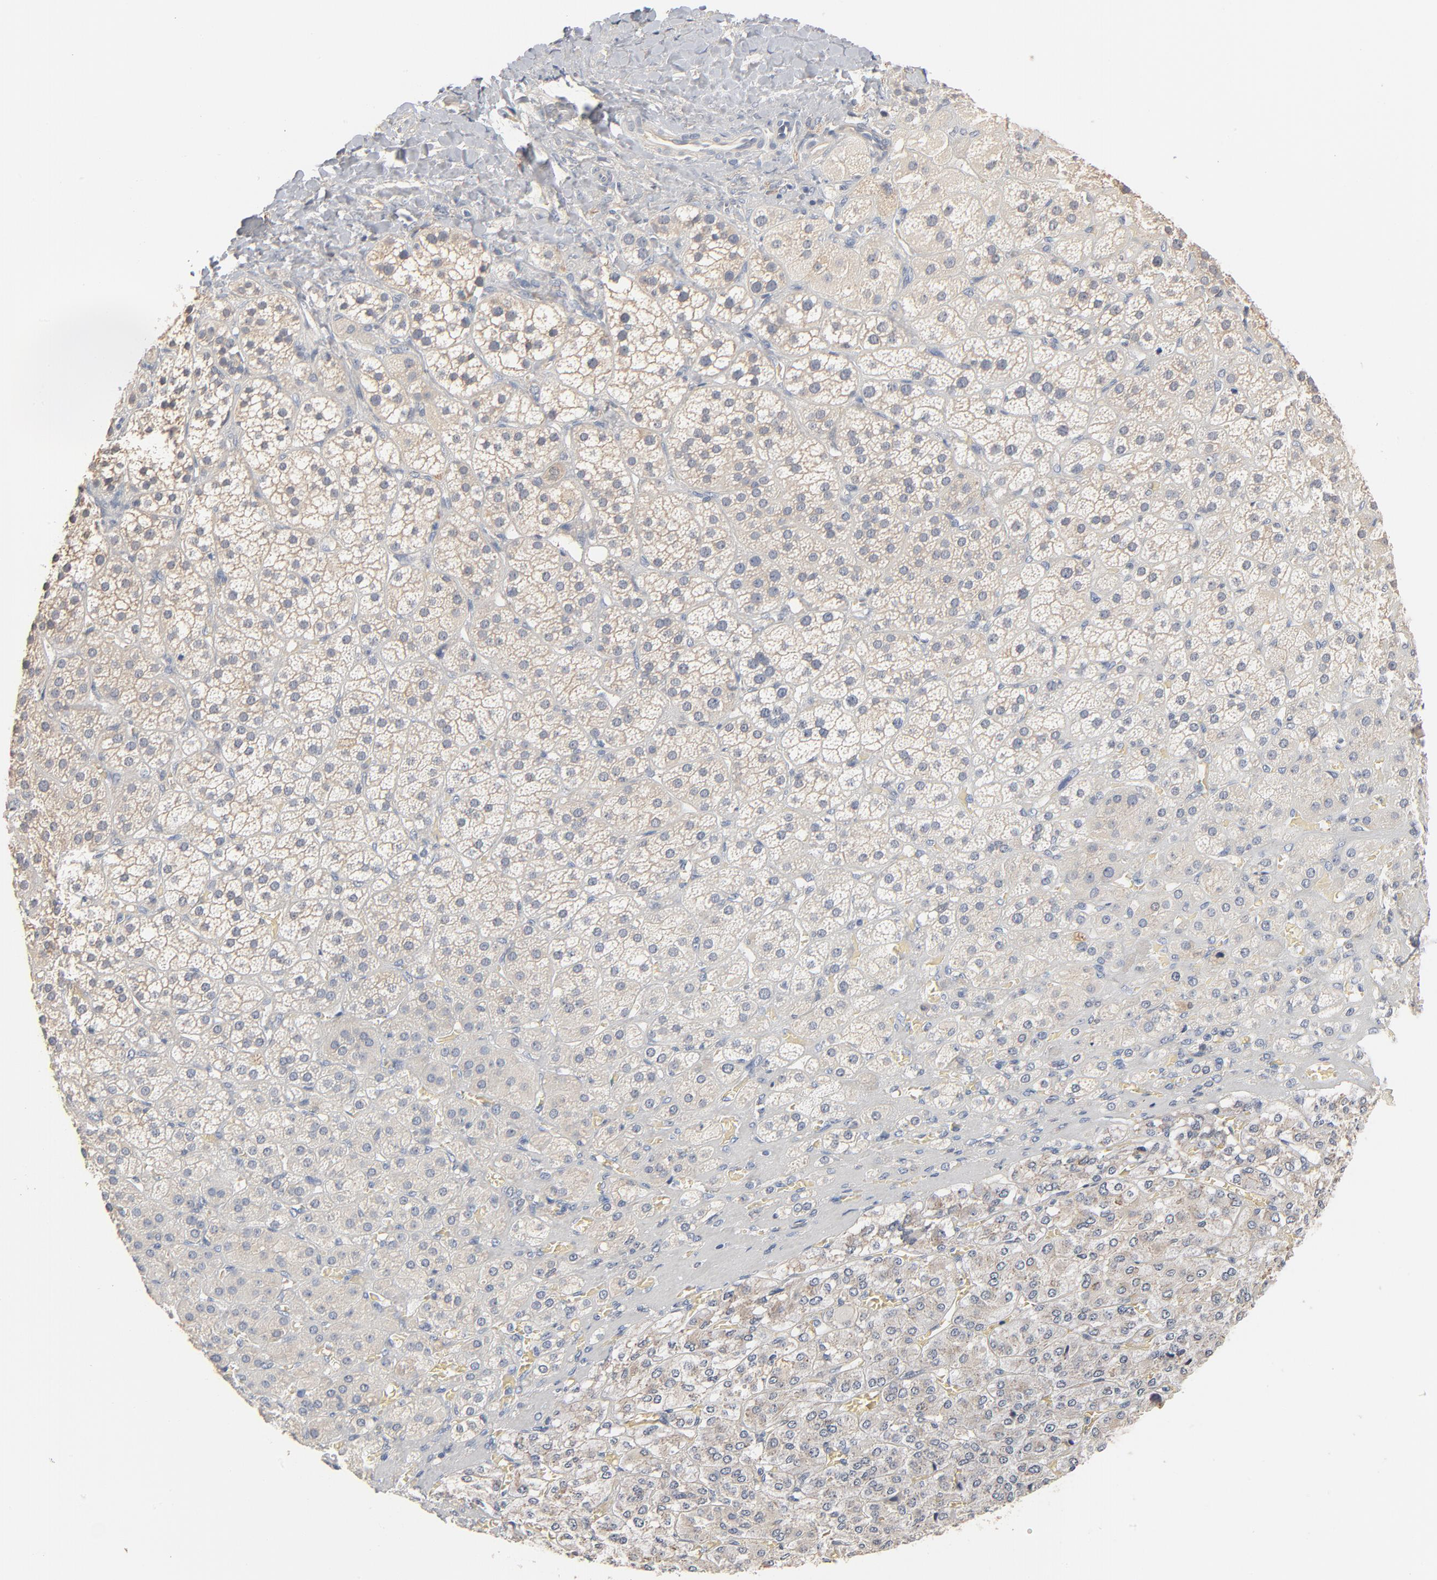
{"staining": {"intensity": "weak", "quantity": ">75%", "location": "cytoplasmic/membranous"}, "tissue": "adrenal gland", "cell_type": "Glandular cells", "image_type": "normal", "snomed": [{"axis": "morphology", "description": "Normal tissue, NOS"}, {"axis": "topography", "description": "Adrenal gland"}], "caption": "Approximately >75% of glandular cells in normal human adrenal gland reveal weak cytoplasmic/membranous protein positivity as visualized by brown immunohistochemical staining.", "gene": "ZDHHC8", "patient": {"sex": "female", "age": 71}}